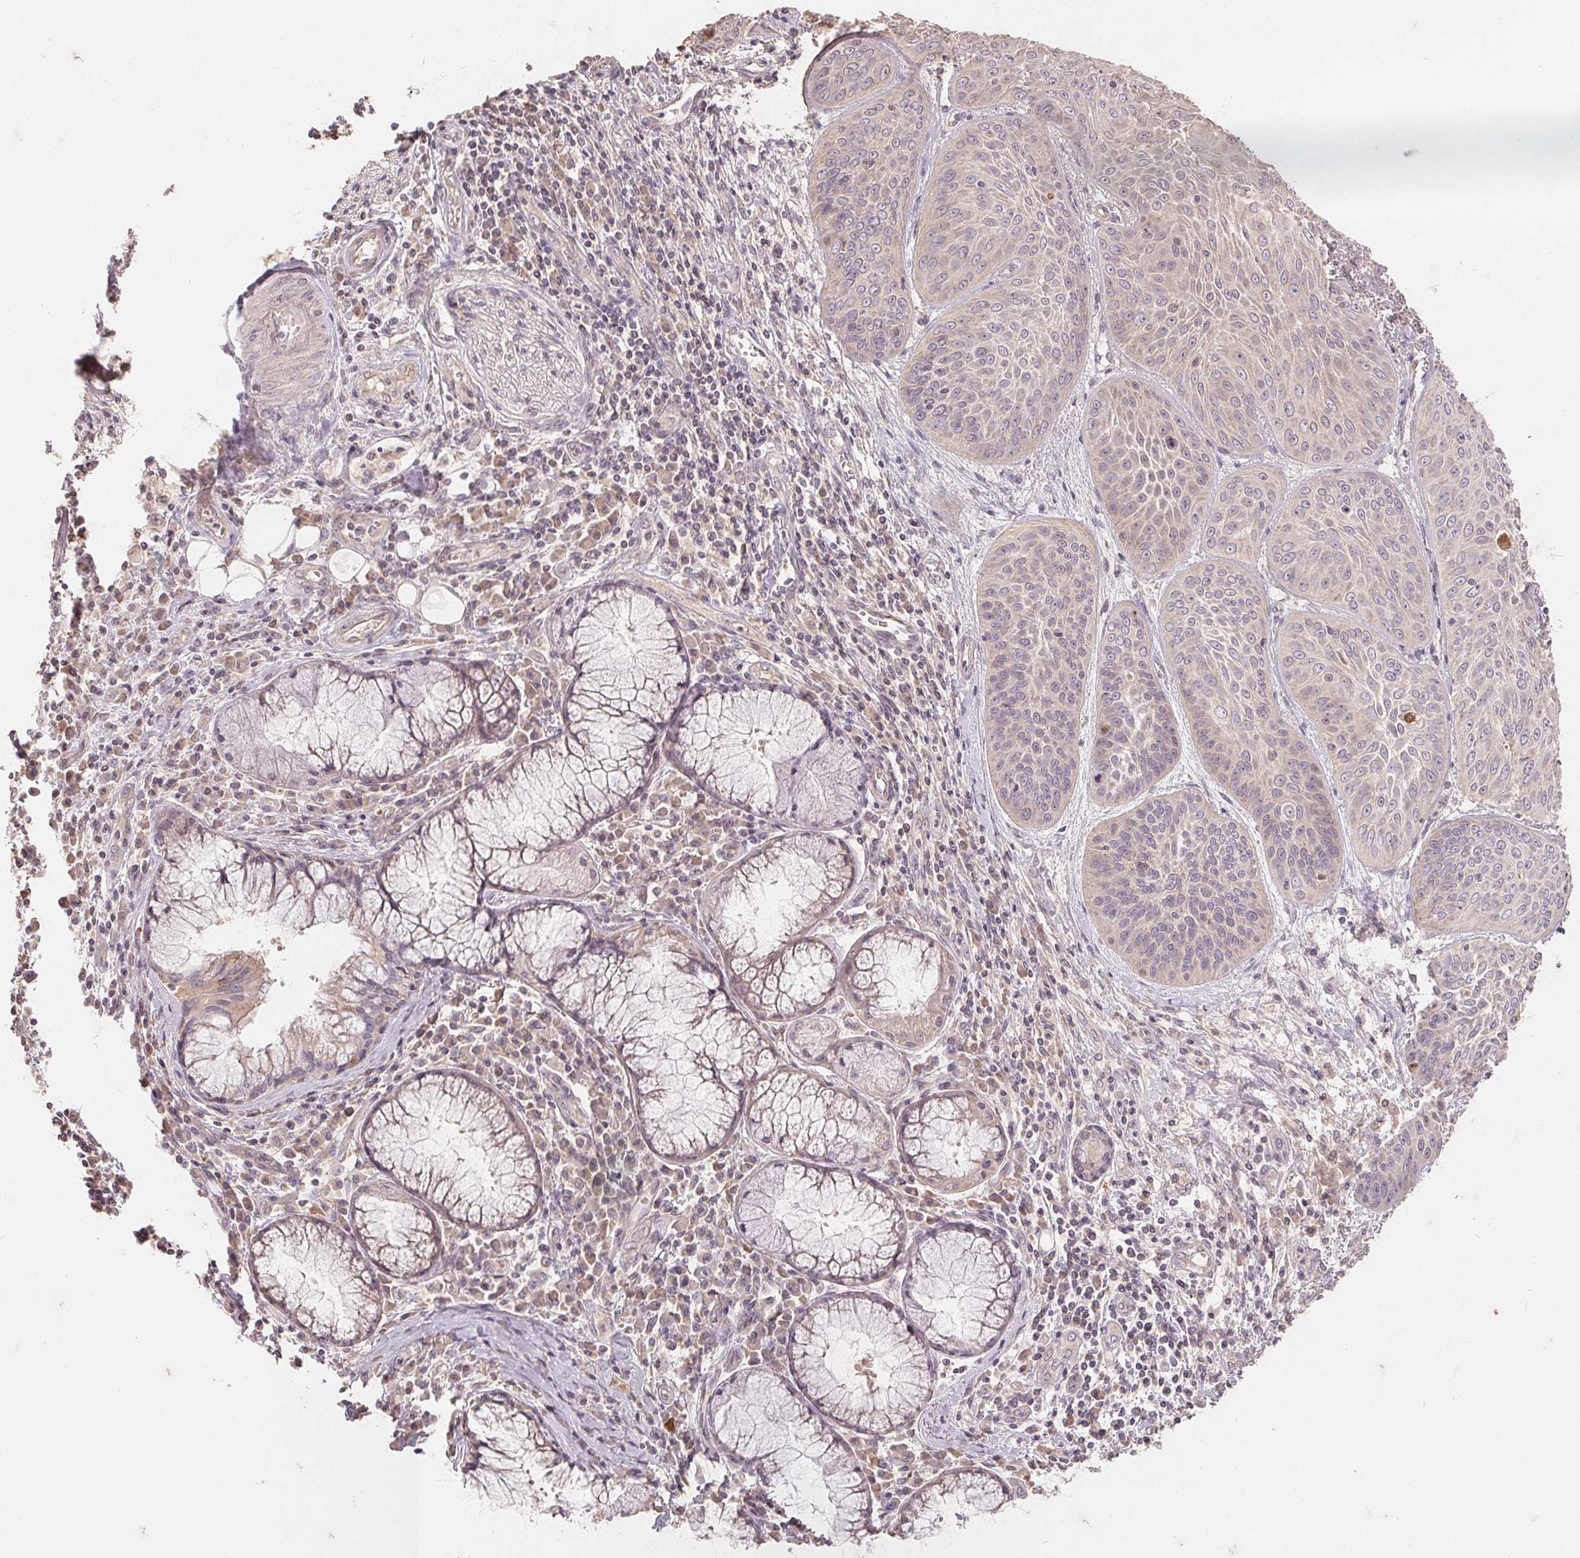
{"staining": {"intensity": "weak", "quantity": "<25%", "location": "cytoplasmic/membranous"}, "tissue": "lung cancer", "cell_type": "Tumor cells", "image_type": "cancer", "snomed": [{"axis": "morphology", "description": "Squamous cell carcinoma, NOS"}, {"axis": "topography", "description": "Lung"}], "caption": "Tumor cells show no significant protein positivity in lung squamous cell carcinoma.", "gene": "CDIPT", "patient": {"sex": "male", "age": 74}}